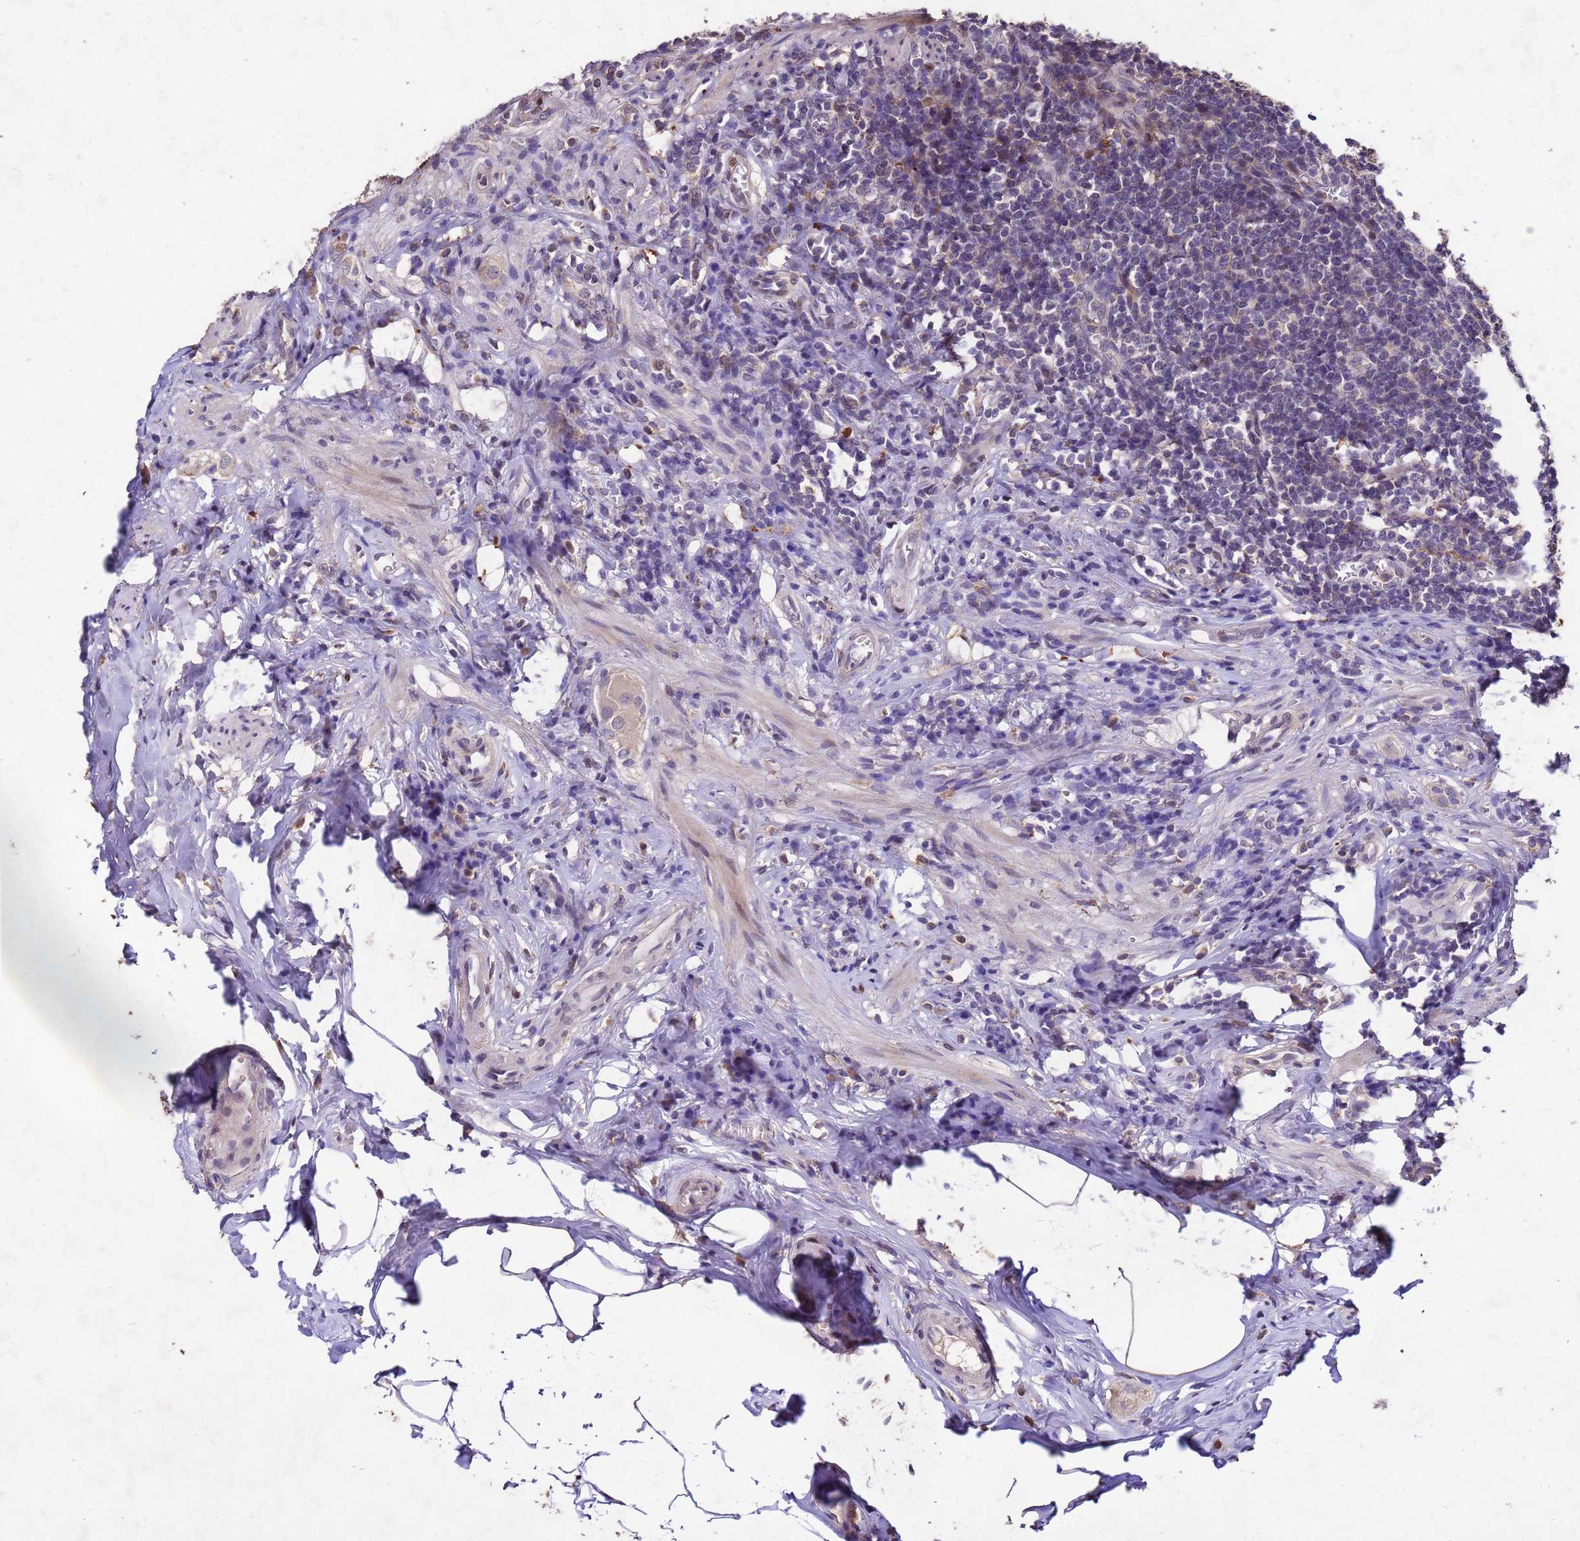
{"staining": {"intensity": "strong", "quantity": "25%-75%", "location": "cytoplasmic/membranous"}, "tissue": "appendix", "cell_type": "Glandular cells", "image_type": "normal", "snomed": [{"axis": "morphology", "description": "Normal tissue, NOS"}, {"axis": "topography", "description": "Appendix"}], "caption": "There is high levels of strong cytoplasmic/membranous positivity in glandular cells of unremarkable appendix, as demonstrated by immunohistochemical staining (brown color).", "gene": "TOR4A", "patient": {"sex": "male", "age": 56}}